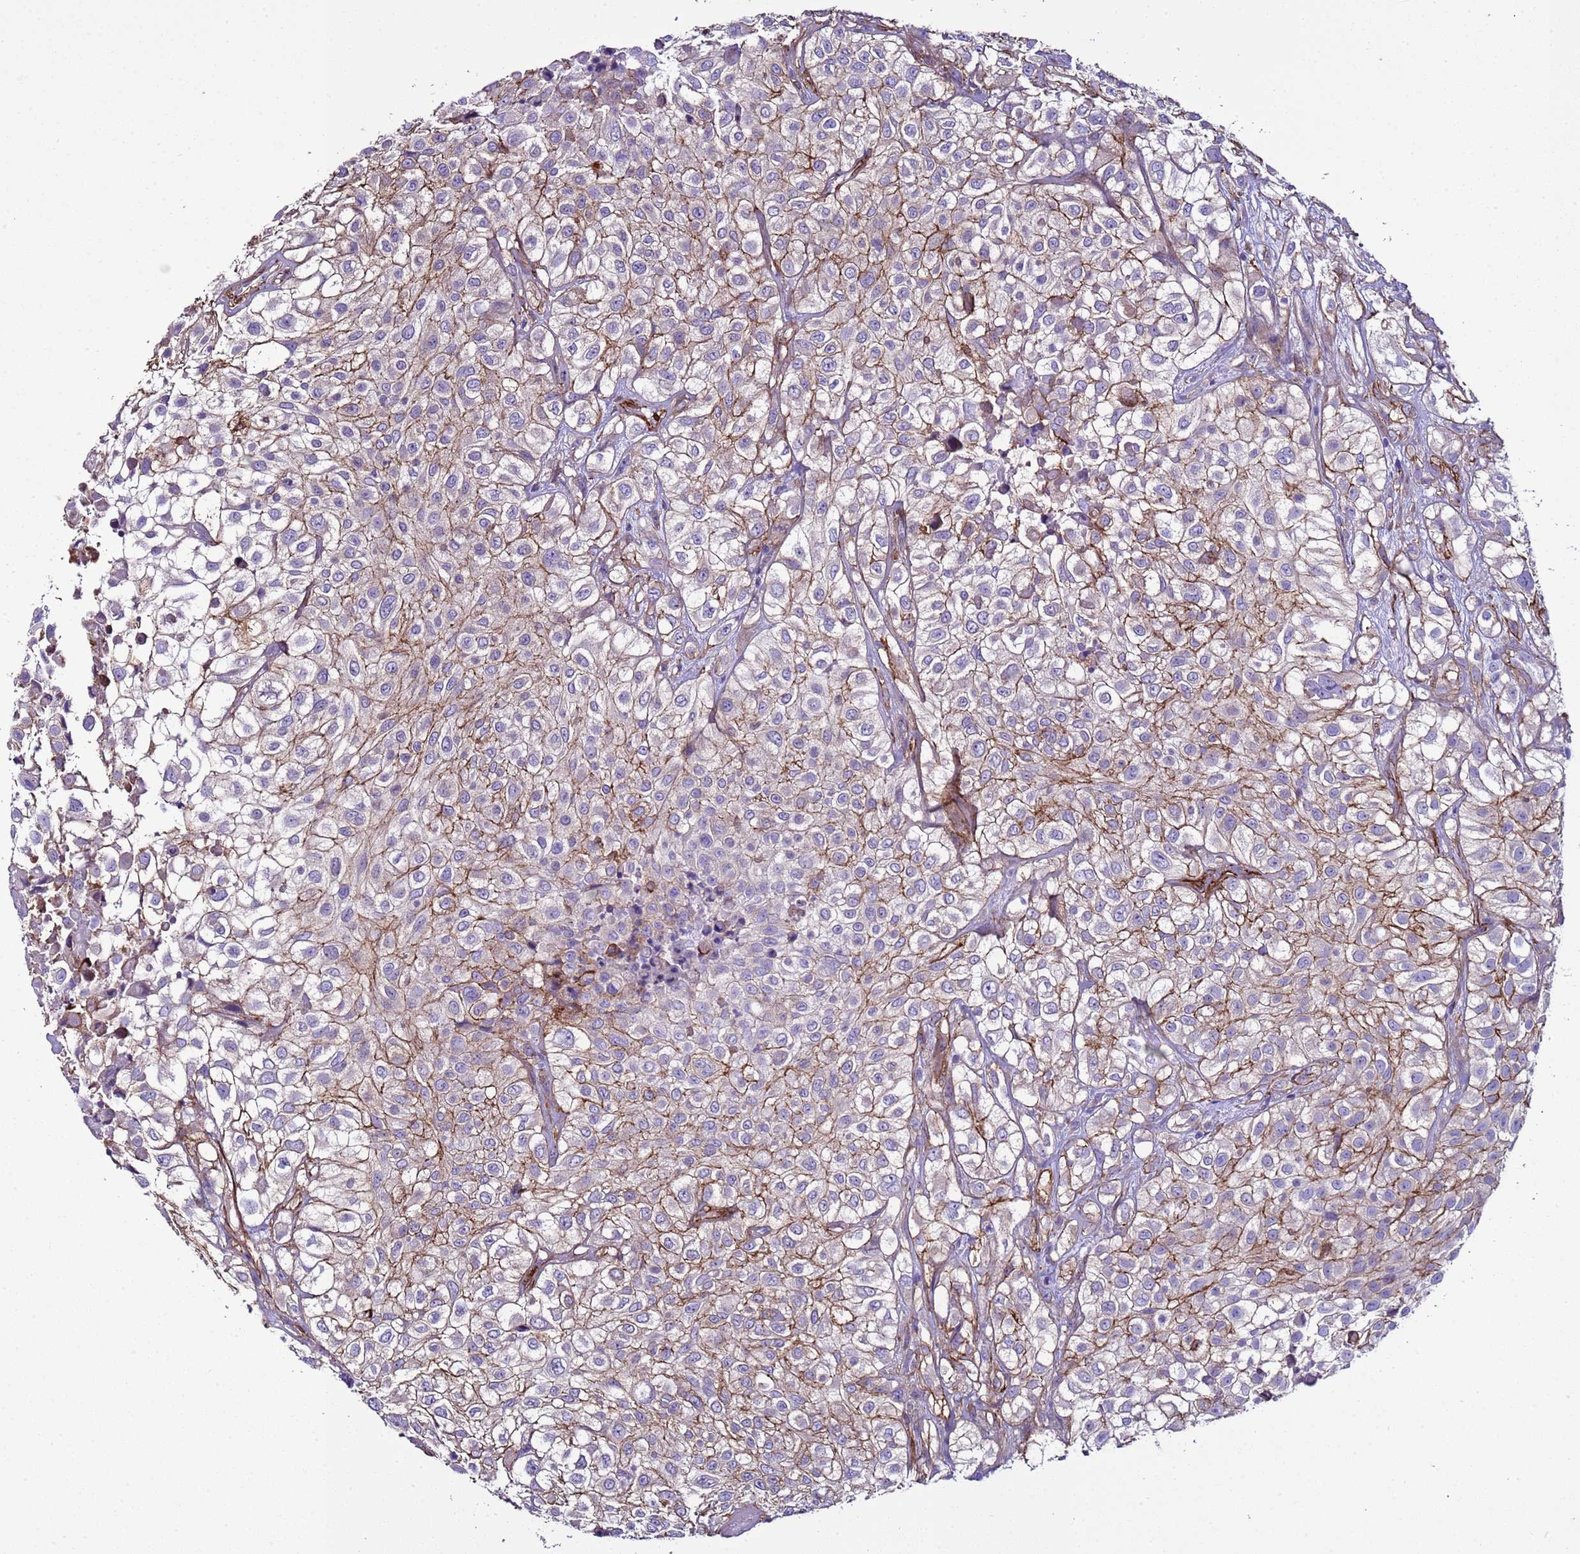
{"staining": {"intensity": "moderate", "quantity": "25%-75%", "location": "cytoplasmic/membranous"}, "tissue": "urothelial cancer", "cell_type": "Tumor cells", "image_type": "cancer", "snomed": [{"axis": "morphology", "description": "Urothelial carcinoma, High grade"}, {"axis": "topography", "description": "Urinary bladder"}], "caption": "A micrograph of human urothelial carcinoma (high-grade) stained for a protein demonstrates moderate cytoplasmic/membranous brown staining in tumor cells. Using DAB (brown) and hematoxylin (blue) stains, captured at high magnification using brightfield microscopy.", "gene": "RABL2B", "patient": {"sex": "male", "age": 56}}